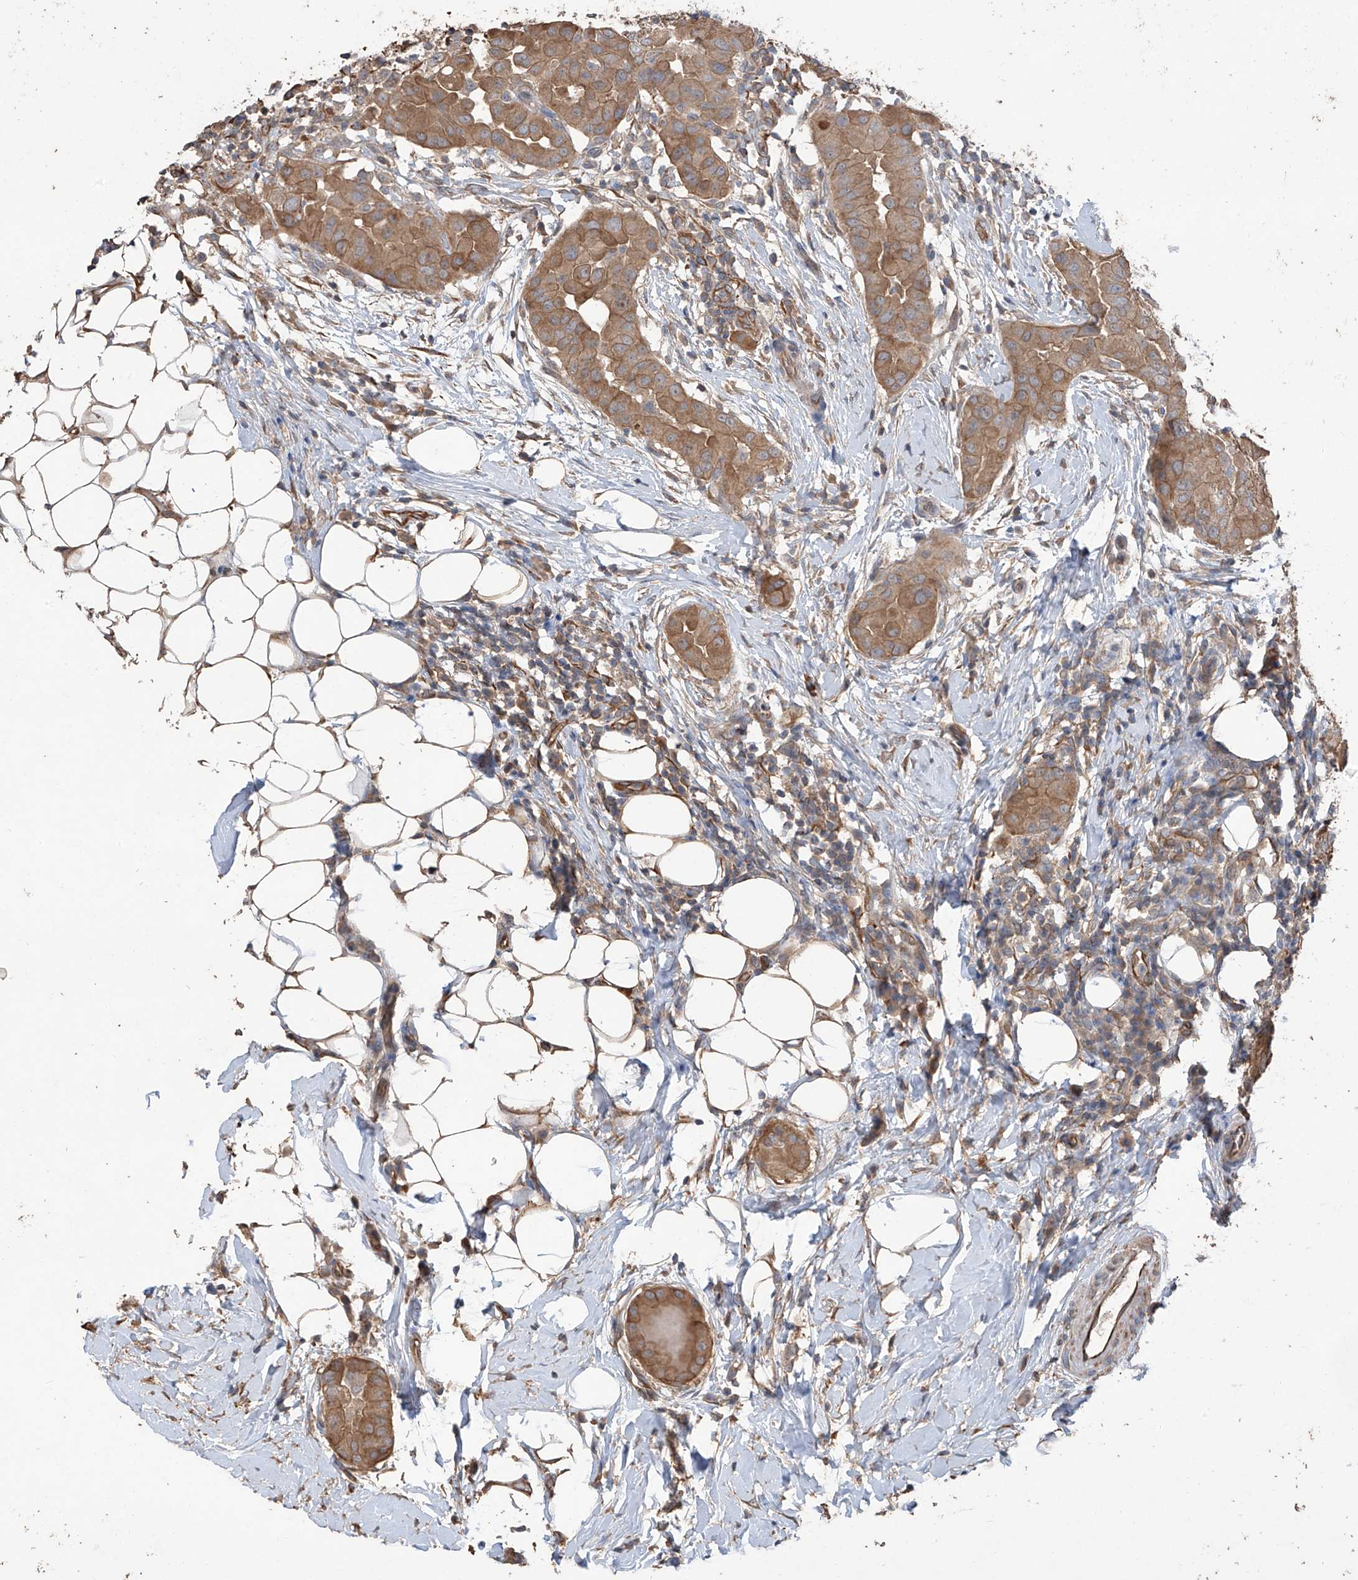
{"staining": {"intensity": "moderate", "quantity": ">75%", "location": "cytoplasmic/membranous"}, "tissue": "thyroid cancer", "cell_type": "Tumor cells", "image_type": "cancer", "snomed": [{"axis": "morphology", "description": "Papillary adenocarcinoma, NOS"}, {"axis": "topography", "description": "Thyroid gland"}], "caption": "IHC of thyroid papillary adenocarcinoma shows medium levels of moderate cytoplasmic/membranous expression in approximately >75% of tumor cells.", "gene": "AGBL5", "patient": {"sex": "male", "age": 33}}